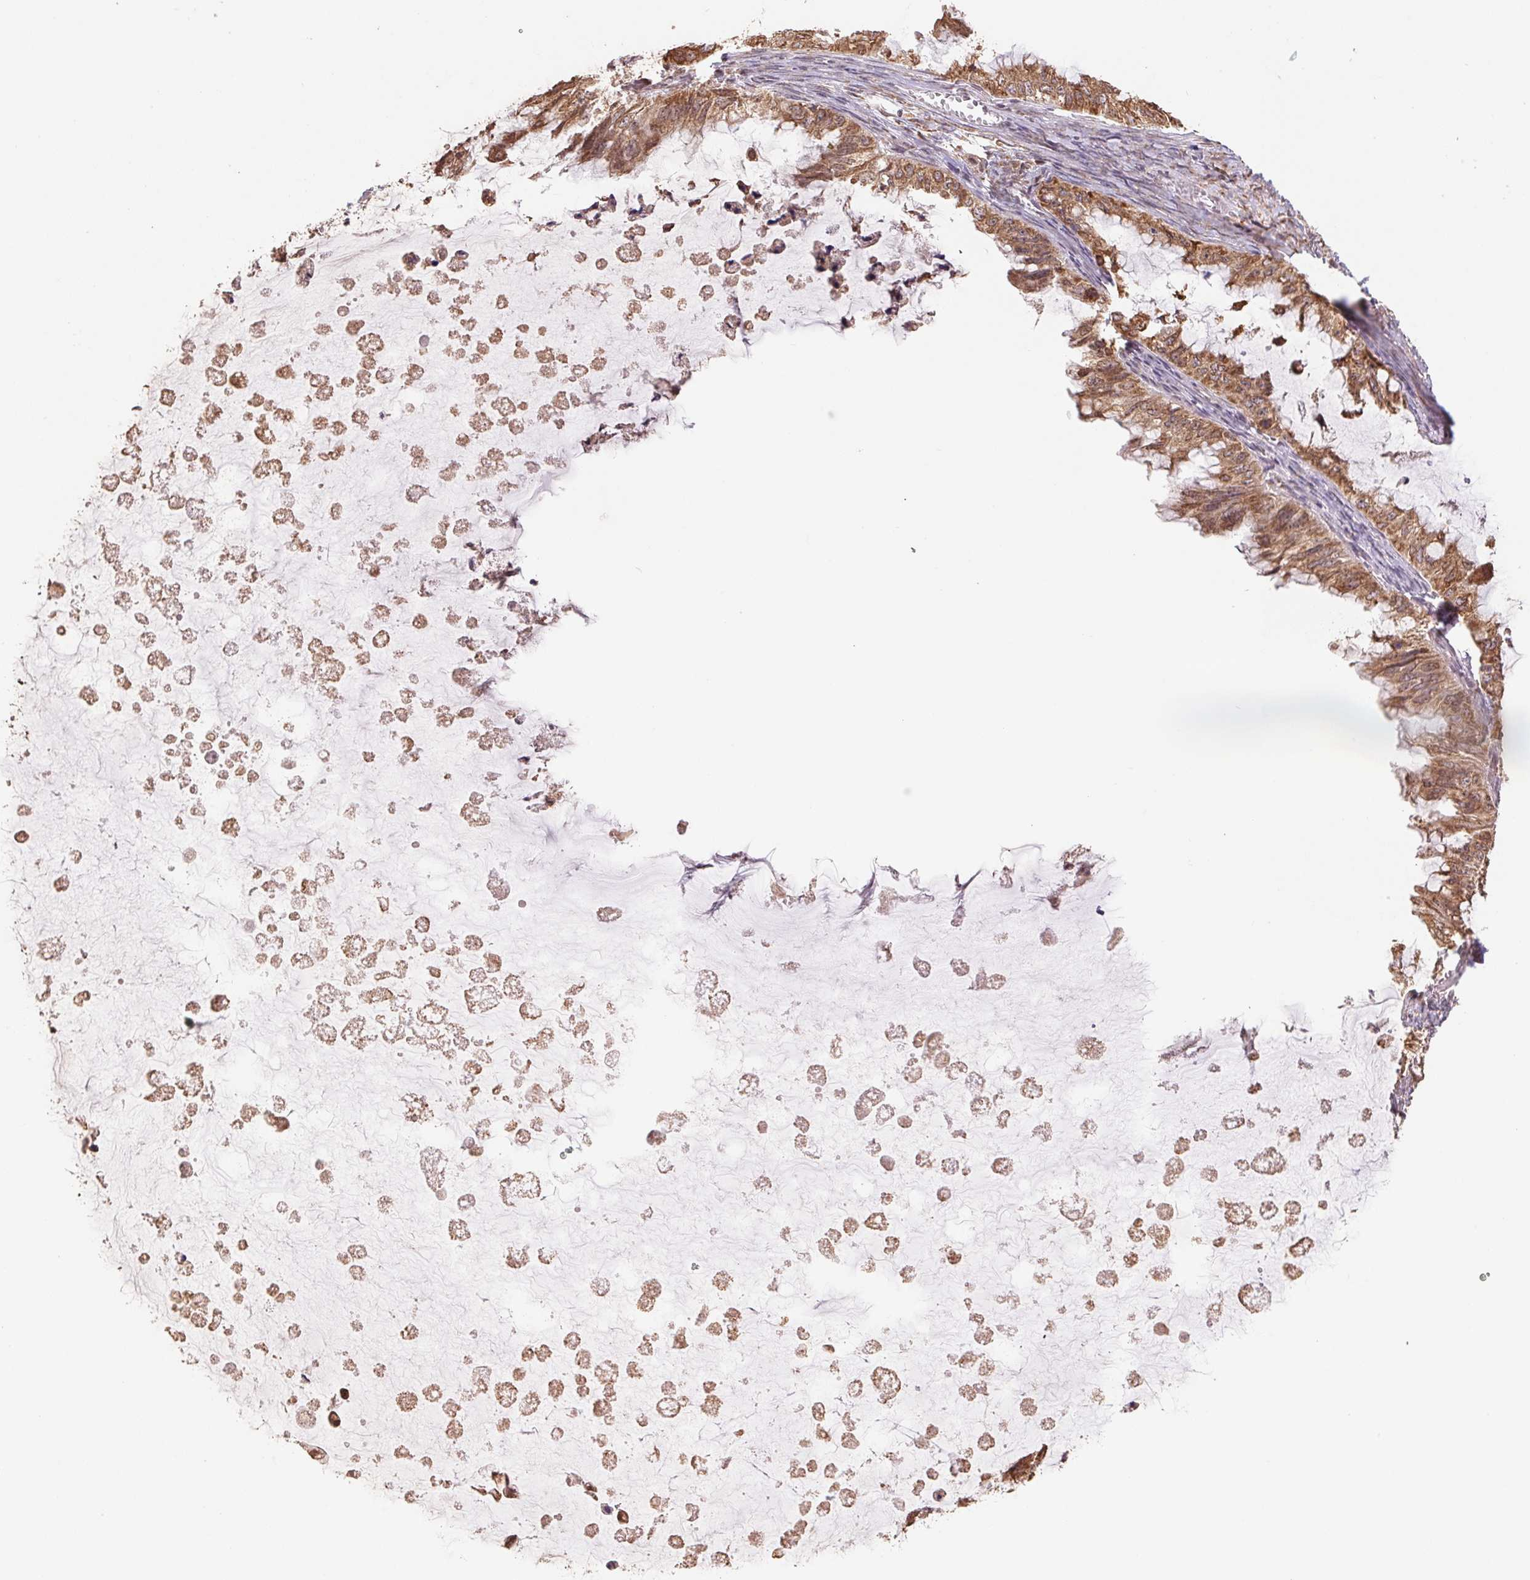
{"staining": {"intensity": "moderate", "quantity": ">75%", "location": "cytoplasmic/membranous"}, "tissue": "ovarian cancer", "cell_type": "Tumor cells", "image_type": "cancer", "snomed": [{"axis": "morphology", "description": "Cystadenocarcinoma, mucinous, NOS"}, {"axis": "topography", "description": "Ovary"}], "caption": "High-magnification brightfield microscopy of ovarian cancer (mucinous cystadenocarcinoma) stained with DAB (brown) and counterstained with hematoxylin (blue). tumor cells exhibit moderate cytoplasmic/membranous staining is appreciated in about>75% of cells.", "gene": "RPN1", "patient": {"sex": "female", "age": 72}}